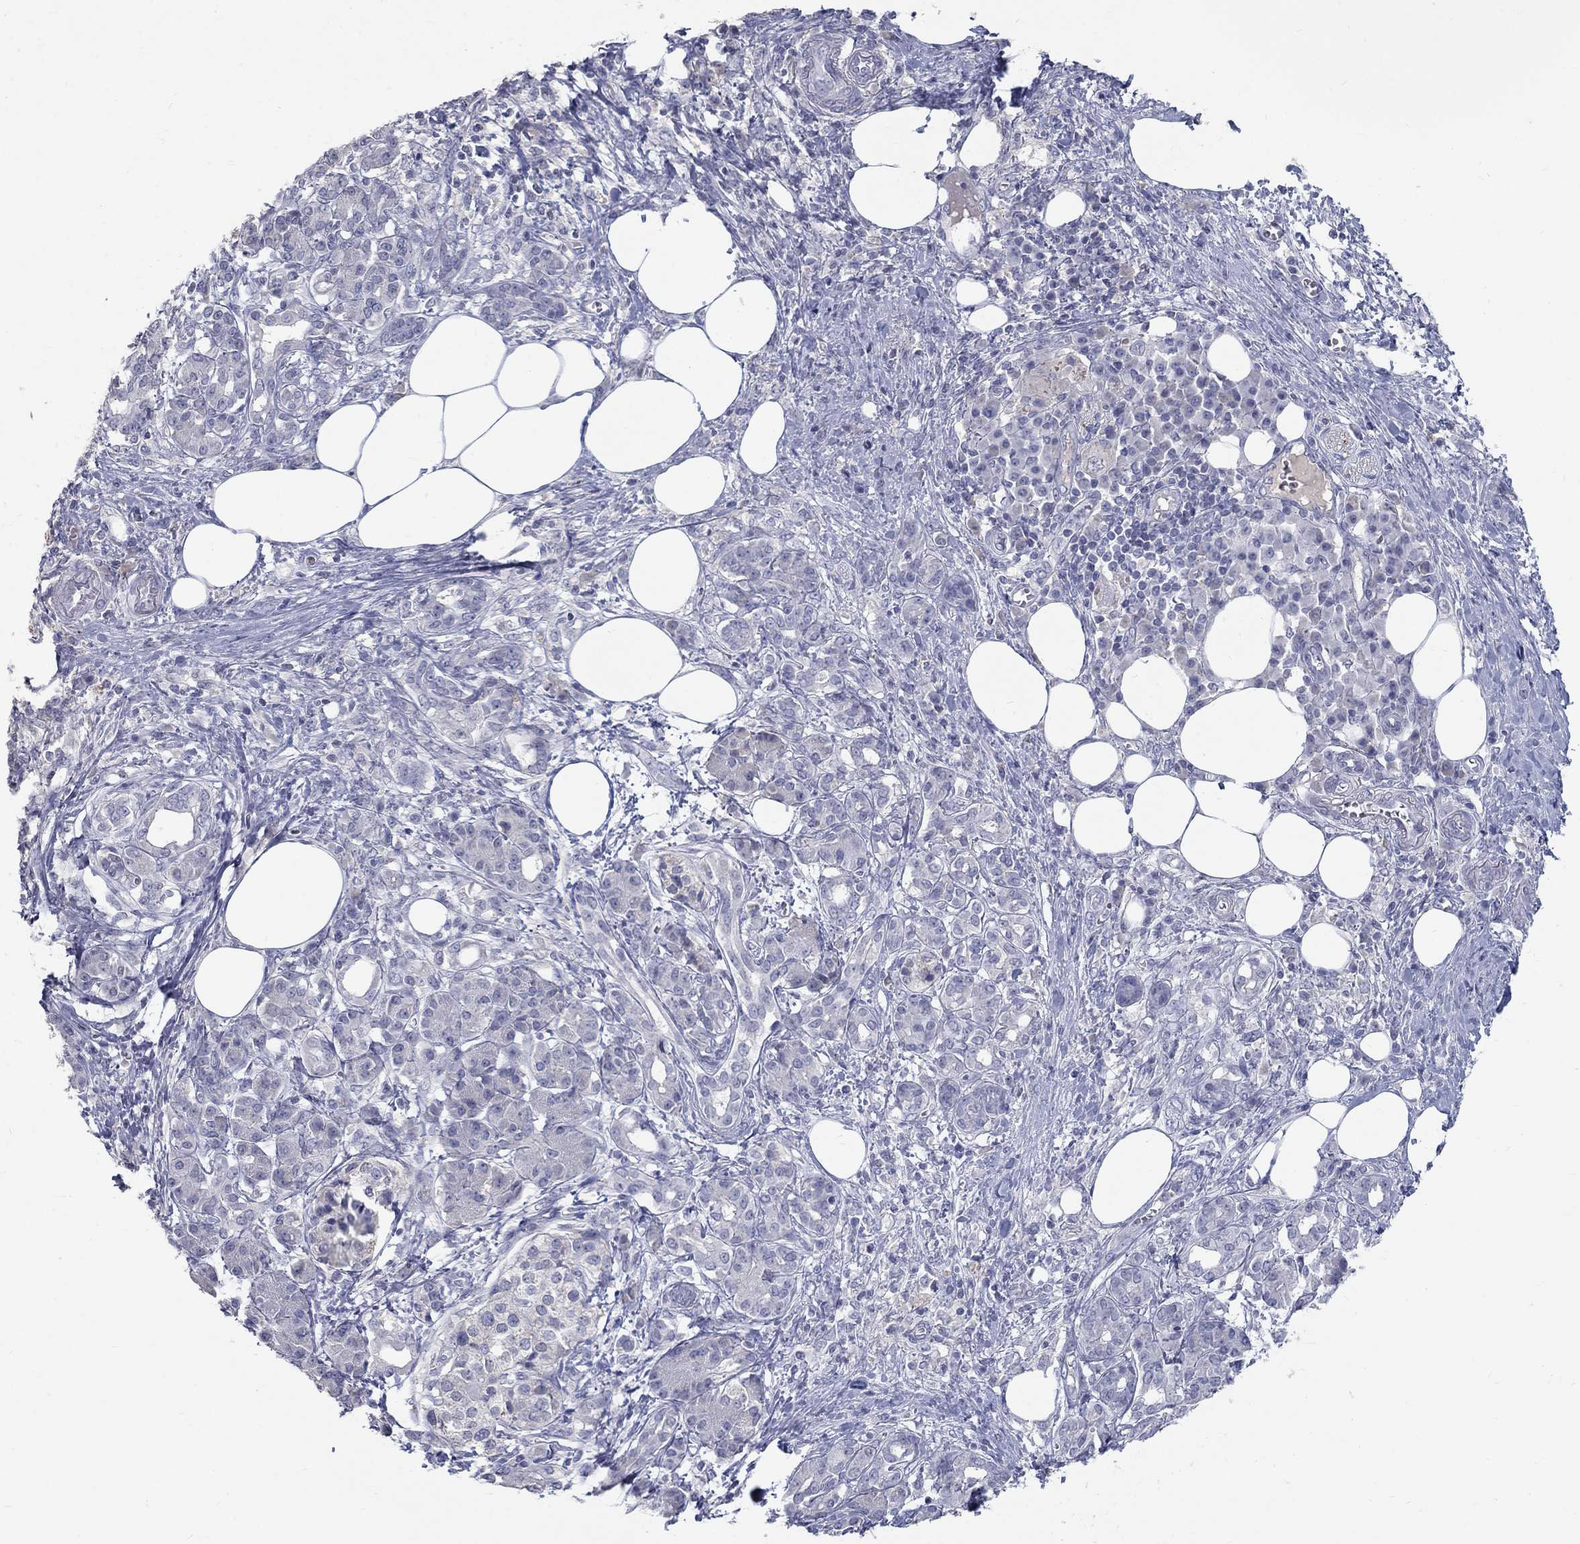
{"staining": {"intensity": "negative", "quantity": "none", "location": "none"}, "tissue": "pancreatic cancer", "cell_type": "Tumor cells", "image_type": "cancer", "snomed": [{"axis": "morphology", "description": "Adenocarcinoma, NOS"}, {"axis": "topography", "description": "Pancreas"}], "caption": "This histopathology image is of pancreatic cancer stained with immunohistochemistry to label a protein in brown with the nuclei are counter-stained blue. There is no staining in tumor cells. The staining was performed using DAB (3,3'-diaminobenzidine) to visualize the protein expression in brown, while the nuclei were stained in blue with hematoxylin (Magnification: 20x).", "gene": "PTH1R", "patient": {"sex": "female", "age": 73}}